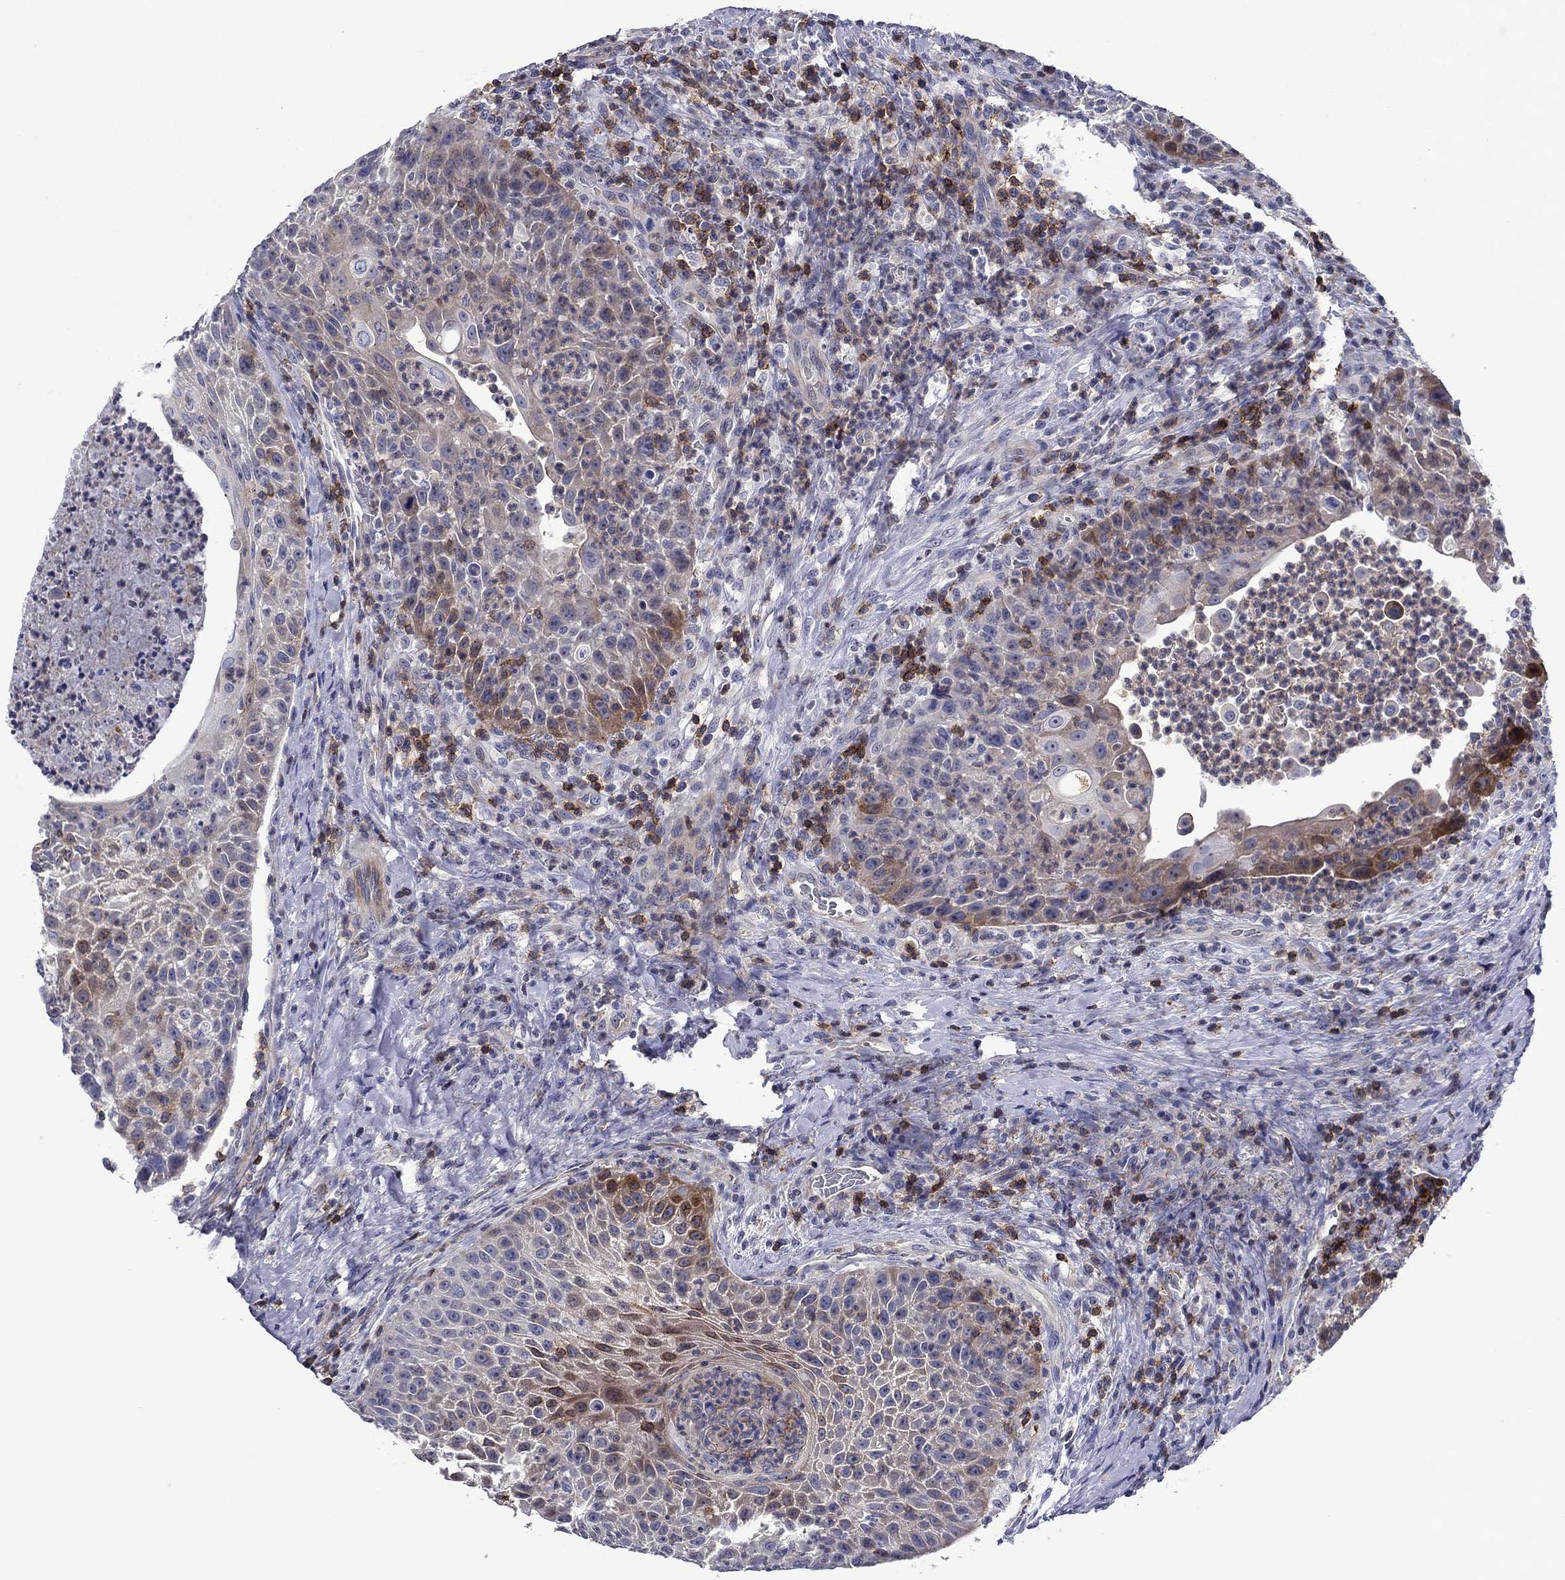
{"staining": {"intensity": "moderate", "quantity": "<25%", "location": "cytoplasmic/membranous"}, "tissue": "head and neck cancer", "cell_type": "Tumor cells", "image_type": "cancer", "snomed": [{"axis": "morphology", "description": "Squamous cell carcinoma, NOS"}, {"axis": "topography", "description": "Head-Neck"}], "caption": "IHC of head and neck squamous cell carcinoma shows low levels of moderate cytoplasmic/membranous staining in about <25% of tumor cells. Nuclei are stained in blue.", "gene": "SIT1", "patient": {"sex": "male", "age": 69}}